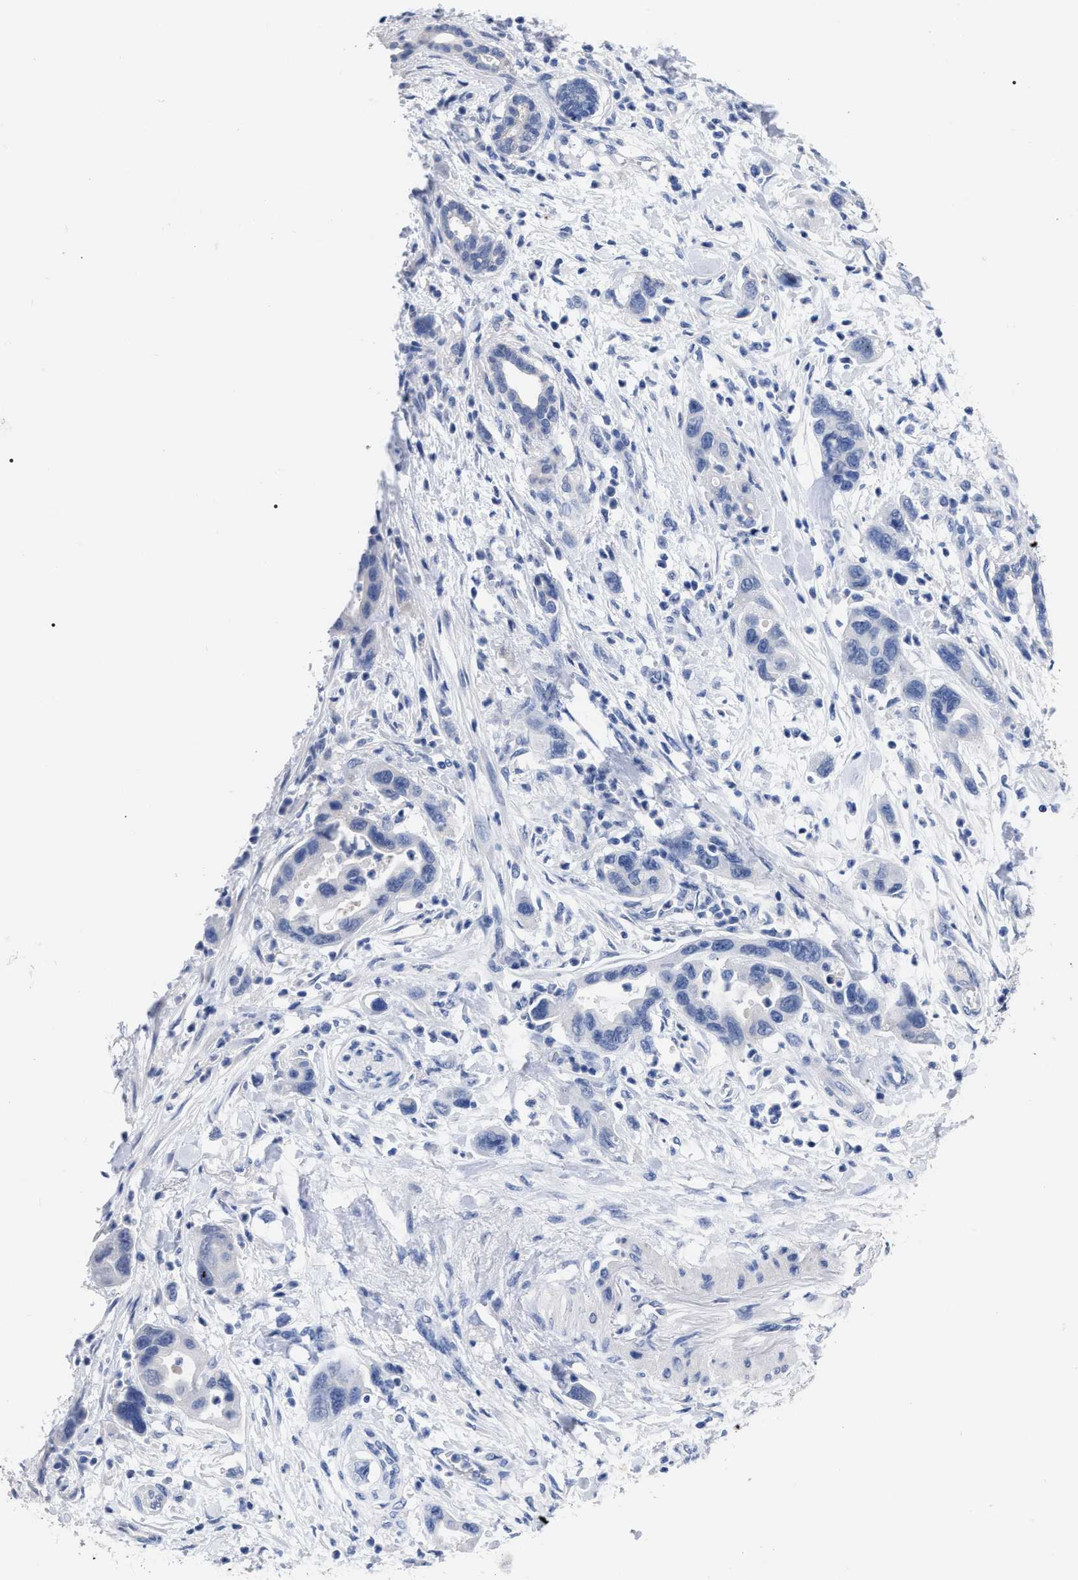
{"staining": {"intensity": "negative", "quantity": "none", "location": "none"}, "tissue": "pancreatic cancer", "cell_type": "Tumor cells", "image_type": "cancer", "snomed": [{"axis": "morphology", "description": "Normal tissue, NOS"}, {"axis": "morphology", "description": "Adenocarcinoma, NOS"}, {"axis": "topography", "description": "Pancreas"}], "caption": "Micrograph shows no significant protein staining in tumor cells of pancreatic adenocarcinoma.", "gene": "ANXA13", "patient": {"sex": "female", "age": 71}}